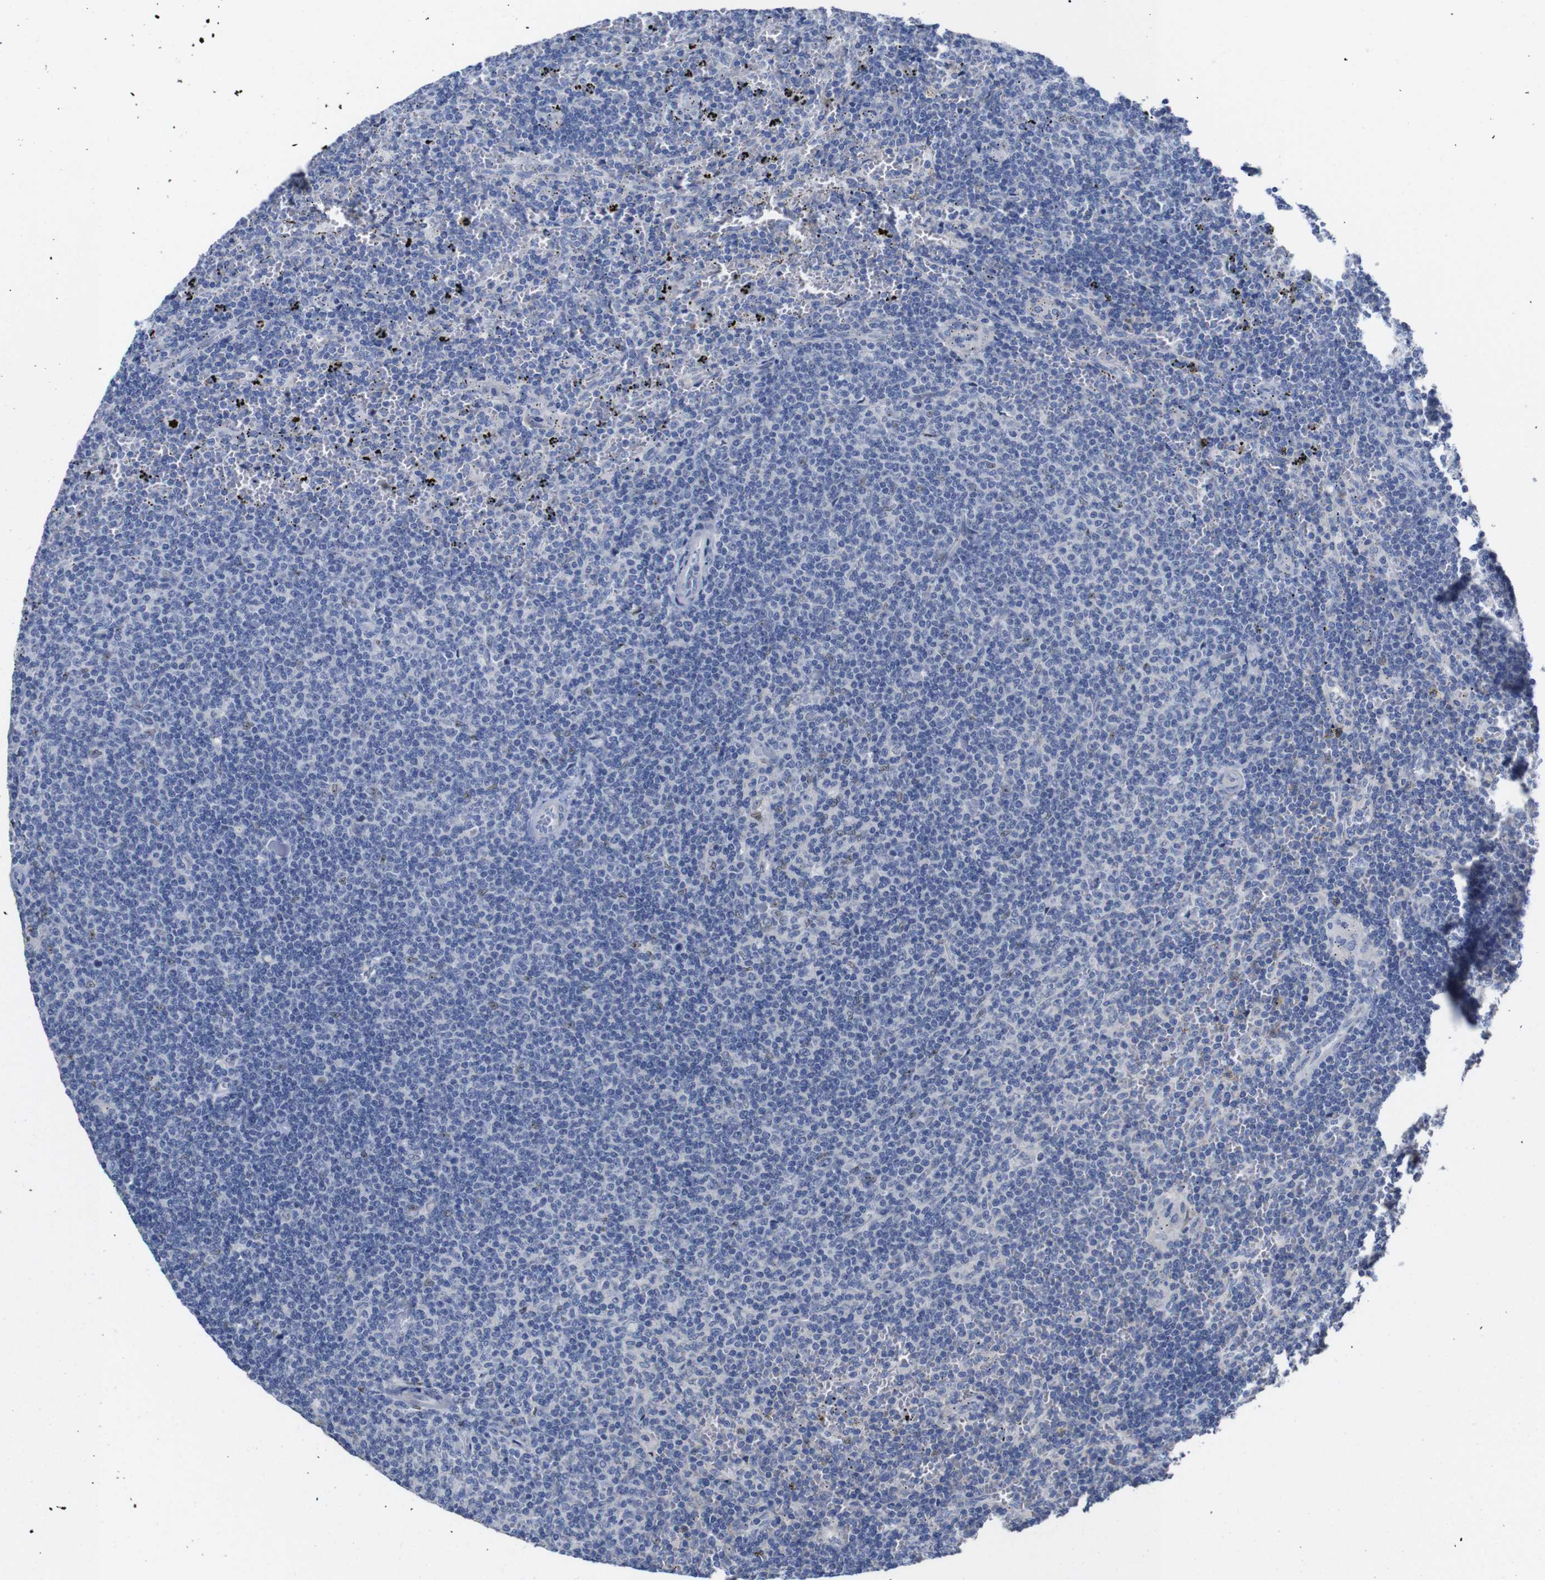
{"staining": {"intensity": "negative", "quantity": "none", "location": "none"}, "tissue": "lymphoma", "cell_type": "Tumor cells", "image_type": "cancer", "snomed": [{"axis": "morphology", "description": "Malignant lymphoma, non-Hodgkin's type, Low grade"}, {"axis": "topography", "description": "Spleen"}], "caption": "A photomicrograph of human malignant lymphoma, non-Hodgkin's type (low-grade) is negative for staining in tumor cells.", "gene": "TCEAL9", "patient": {"sex": "female", "age": 50}}